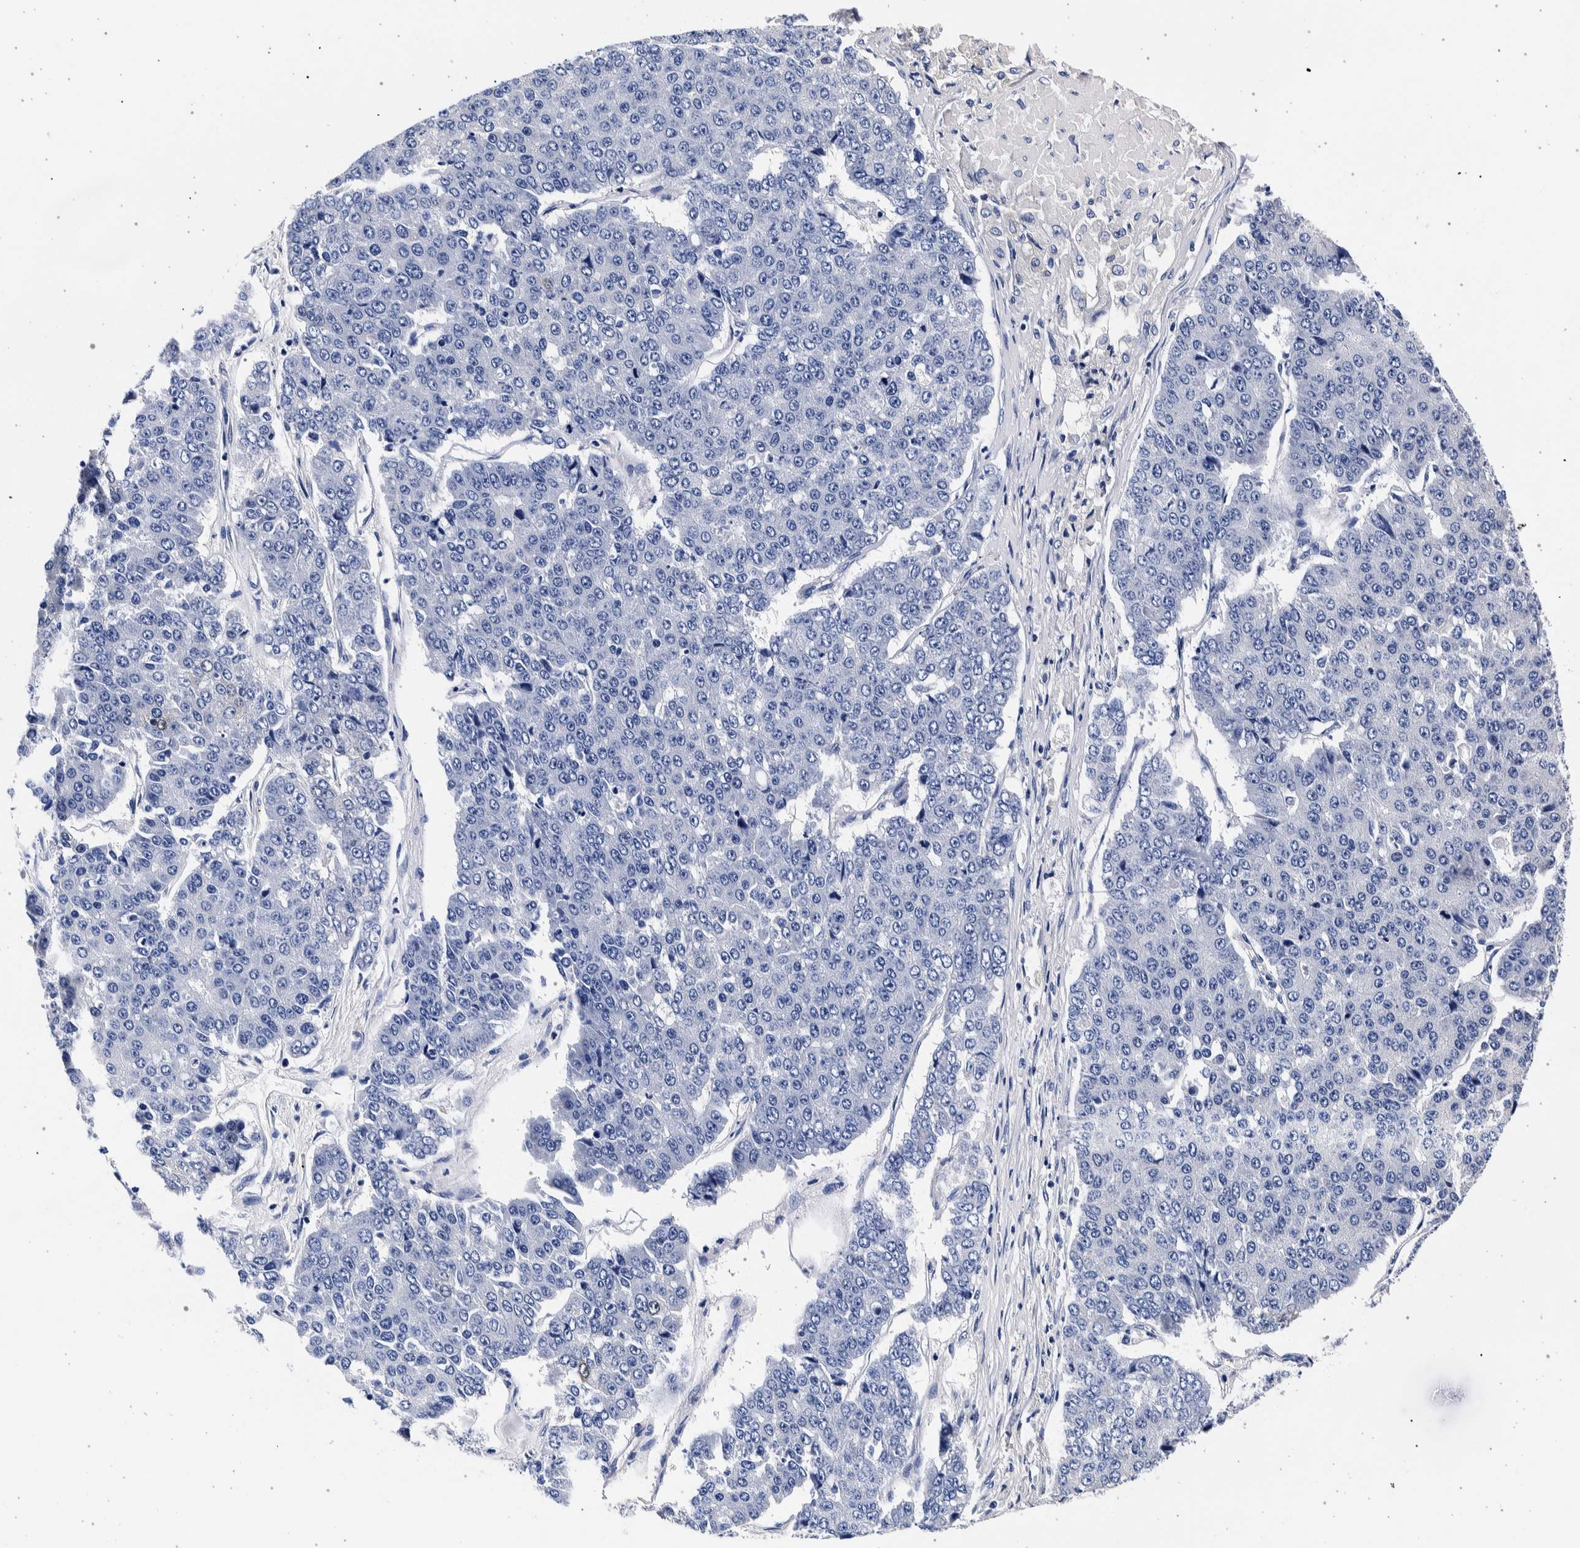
{"staining": {"intensity": "negative", "quantity": "none", "location": "none"}, "tissue": "pancreatic cancer", "cell_type": "Tumor cells", "image_type": "cancer", "snomed": [{"axis": "morphology", "description": "Adenocarcinoma, NOS"}, {"axis": "topography", "description": "Pancreas"}], "caption": "DAB immunohistochemical staining of pancreatic cancer shows no significant expression in tumor cells.", "gene": "NIBAN2", "patient": {"sex": "male", "age": 50}}